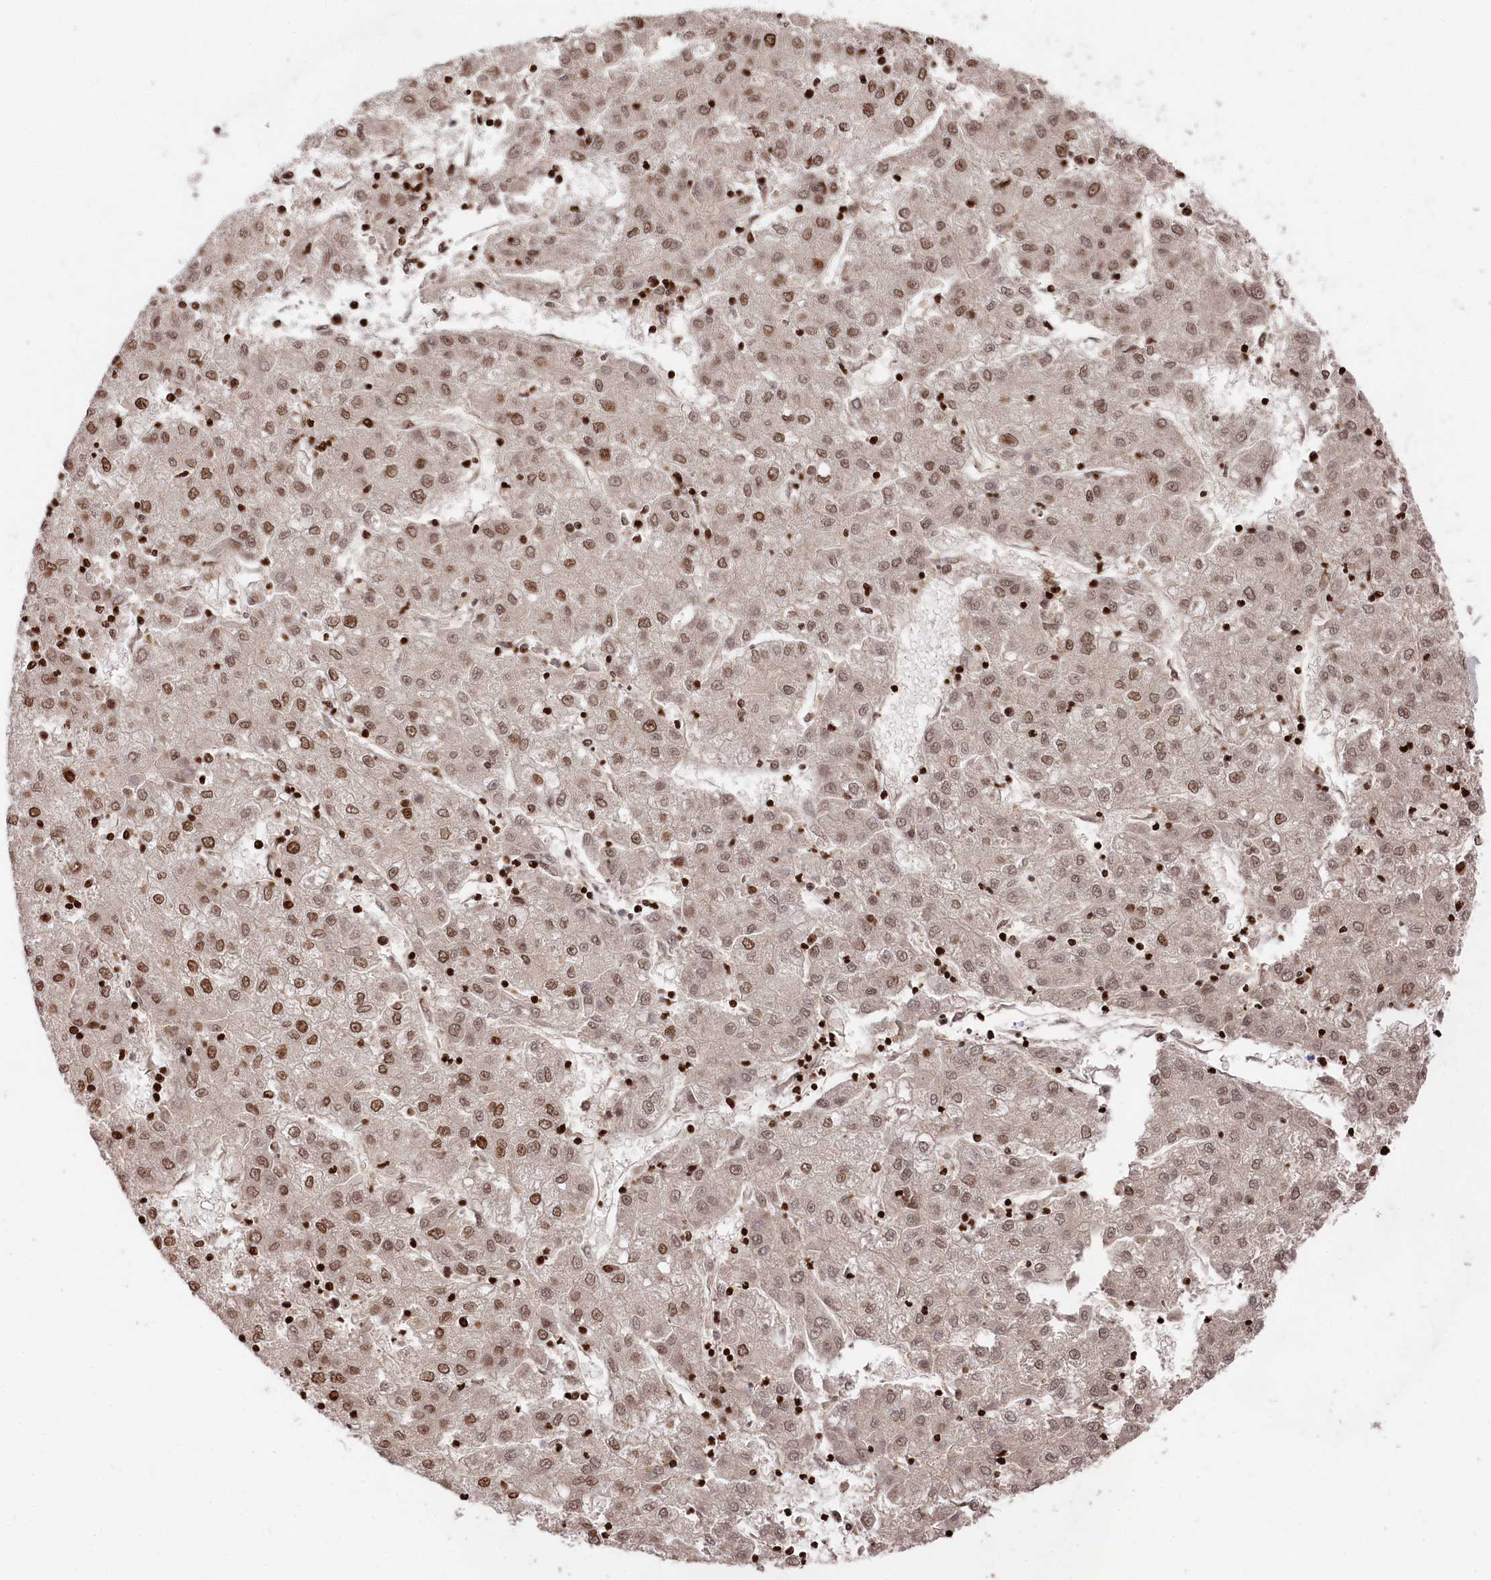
{"staining": {"intensity": "moderate", "quantity": ">75%", "location": "nuclear"}, "tissue": "liver cancer", "cell_type": "Tumor cells", "image_type": "cancer", "snomed": [{"axis": "morphology", "description": "Carcinoma, Hepatocellular, NOS"}, {"axis": "topography", "description": "Liver"}], "caption": "High-magnification brightfield microscopy of hepatocellular carcinoma (liver) stained with DAB (brown) and counterstained with hematoxylin (blue). tumor cells exhibit moderate nuclear expression is present in about>75% of cells.", "gene": "MCF2L2", "patient": {"sex": "male", "age": 72}}